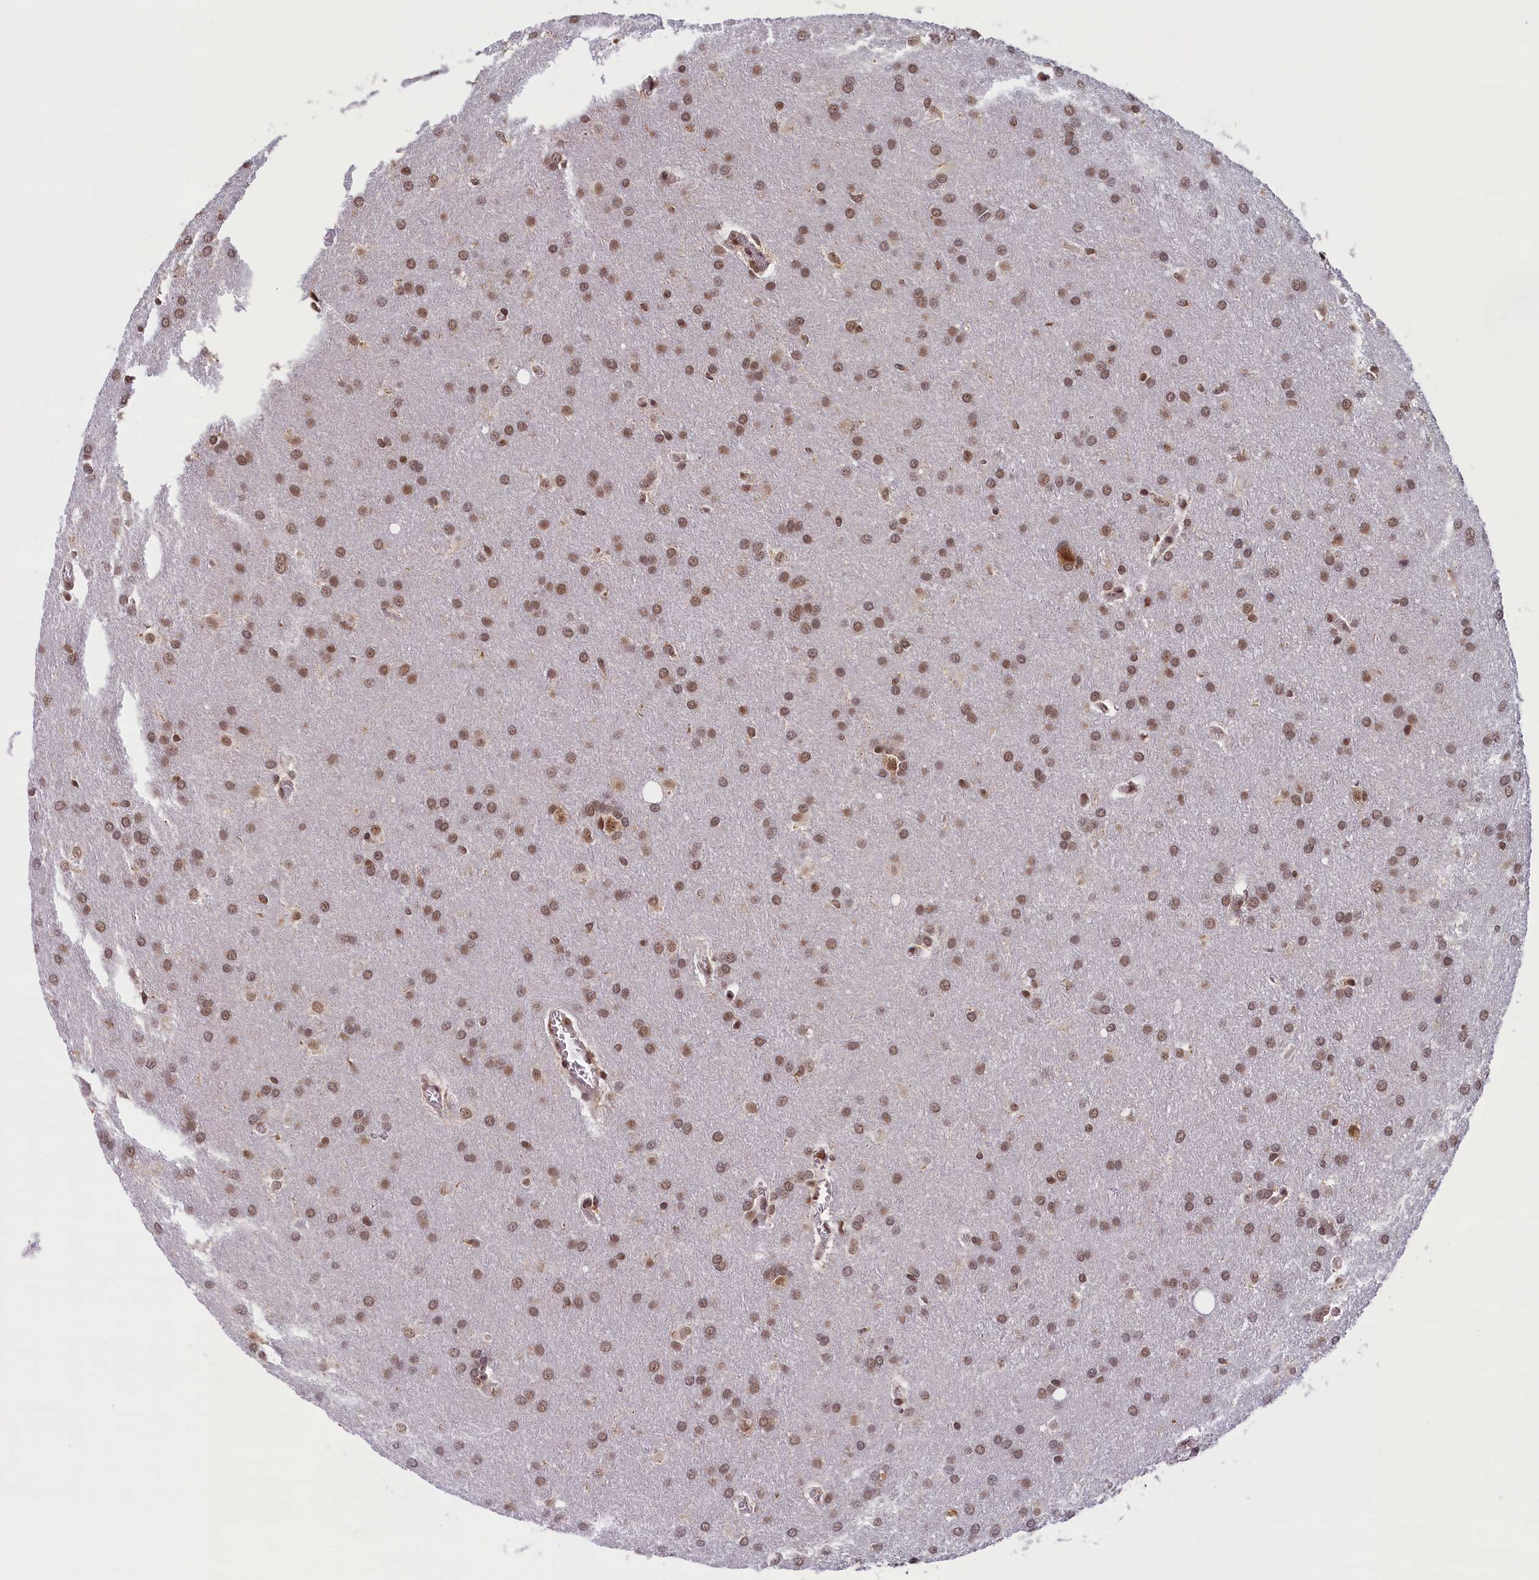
{"staining": {"intensity": "moderate", "quantity": ">75%", "location": "nuclear"}, "tissue": "glioma", "cell_type": "Tumor cells", "image_type": "cancer", "snomed": [{"axis": "morphology", "description": "Glioma, malignant, Low grade"}, {"axis": "topography", "description": "Brain"}], "caption": "Immunohistochemical staining of human low-grade glioma (malignant) demonstrates medium levels of moderate nuclear protein positivity in approximately >75% of tumor cells. (Stains: DAB in brown, nuclei in blue, Microscopy: brightfield microscopy at high magnification).", "gene": "KCNK6", "patient": {"sex": "female", "age": 32}}